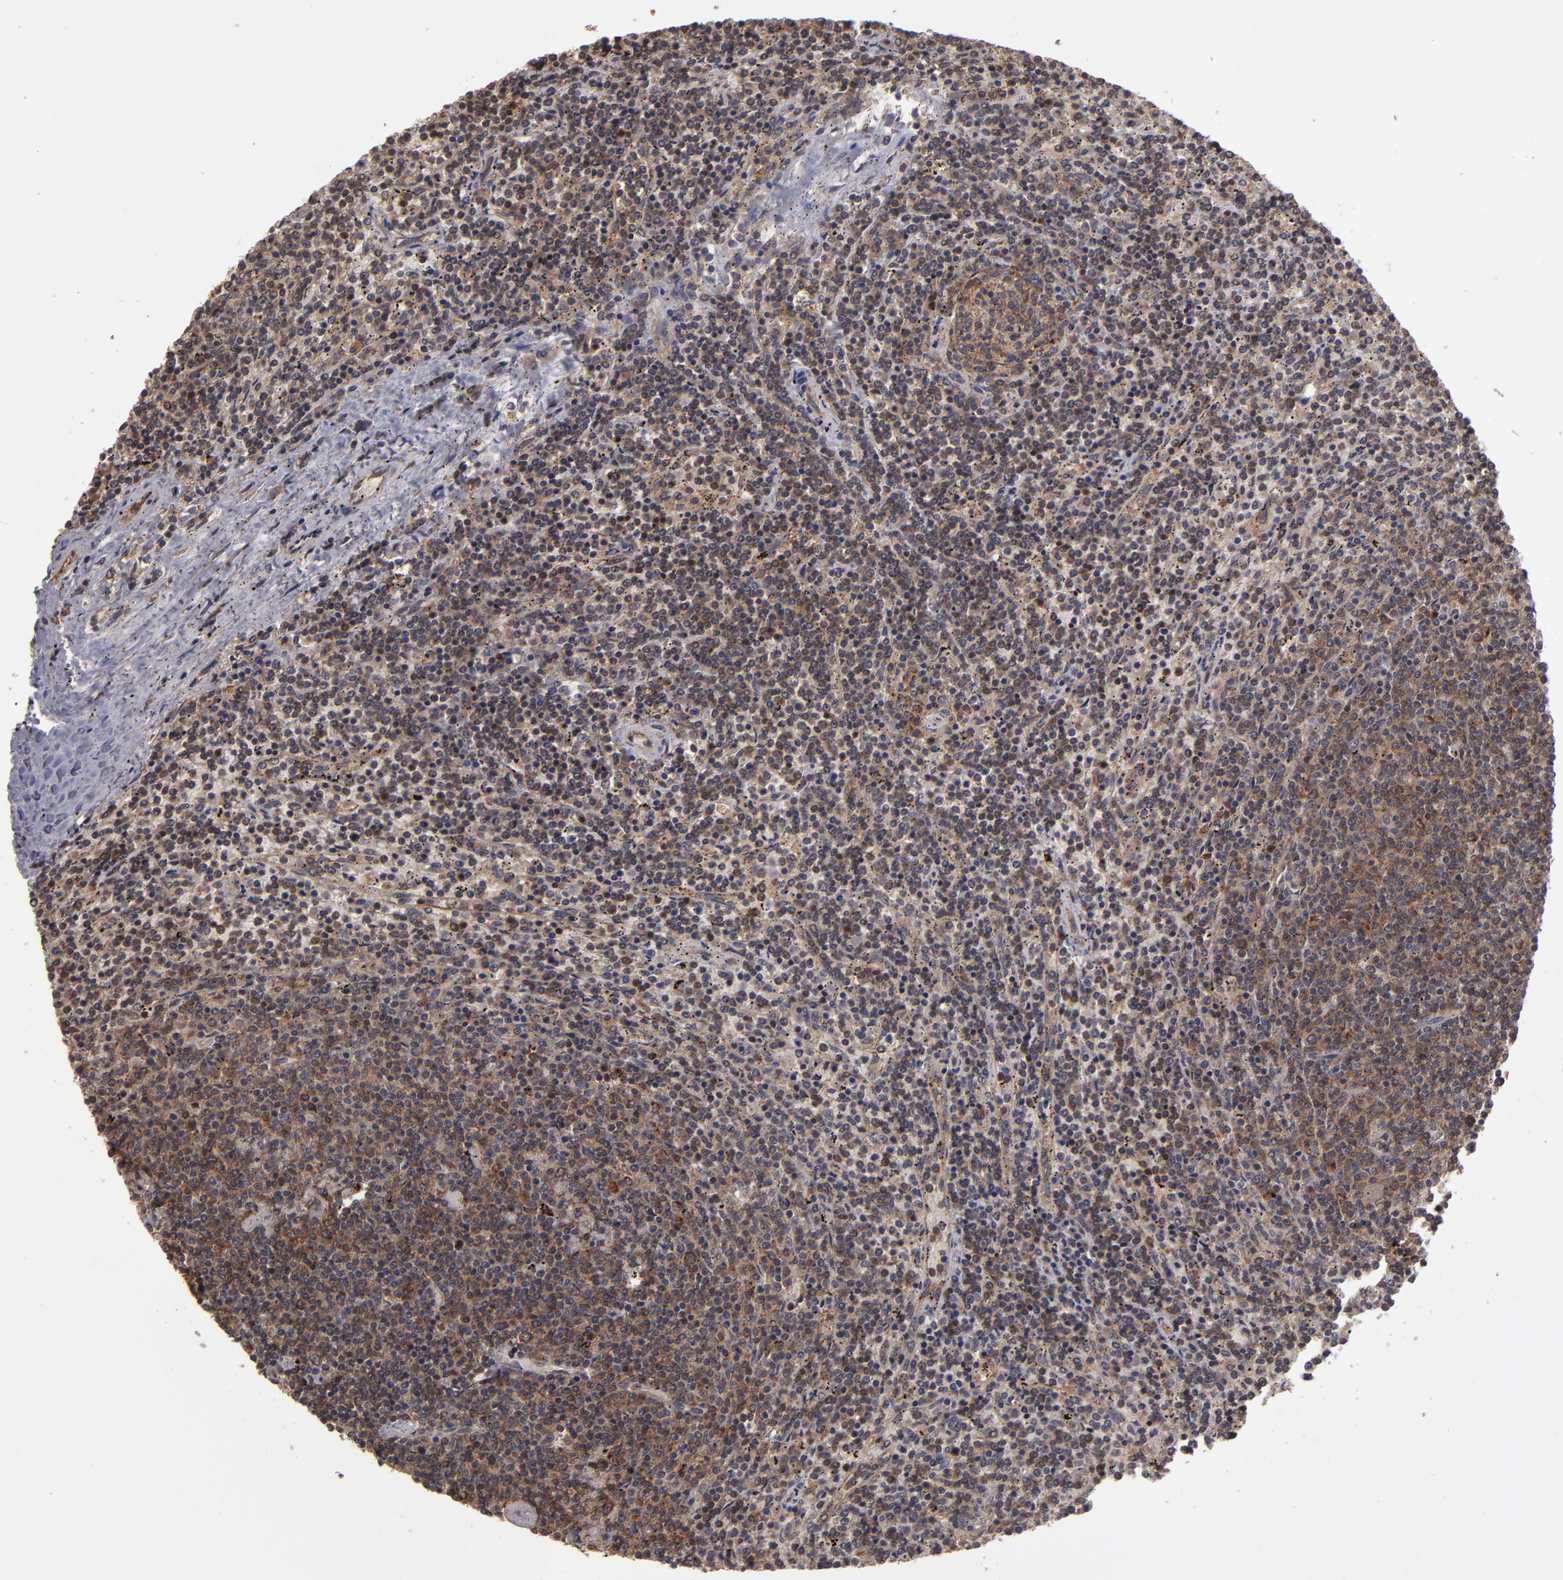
{"staining": {"intensity": "moderate", "quantity": "<25%", "location": "cytoplasmic/membranous"}, "tissue": "lymphoma", "cell_type": "Tumor cells", "image_type": "cancer", "snomed": [{"axis": "morphology", "description": "Malignant lymphoma, non-Hodgkin's type, Low grade"}, {"axis": "topography", "description": "Spleen"}], "caption": "Immunohistochemistry (IHC) (DAB (3,3'-diaminobenzidine)) staining of human lymphoma exhibits moderate cytoplasmic/membranous protein staining in about <25% of tumor cells.", "gene": "RPS6KA6", "patient": {"sex": "female", "age": 50}}